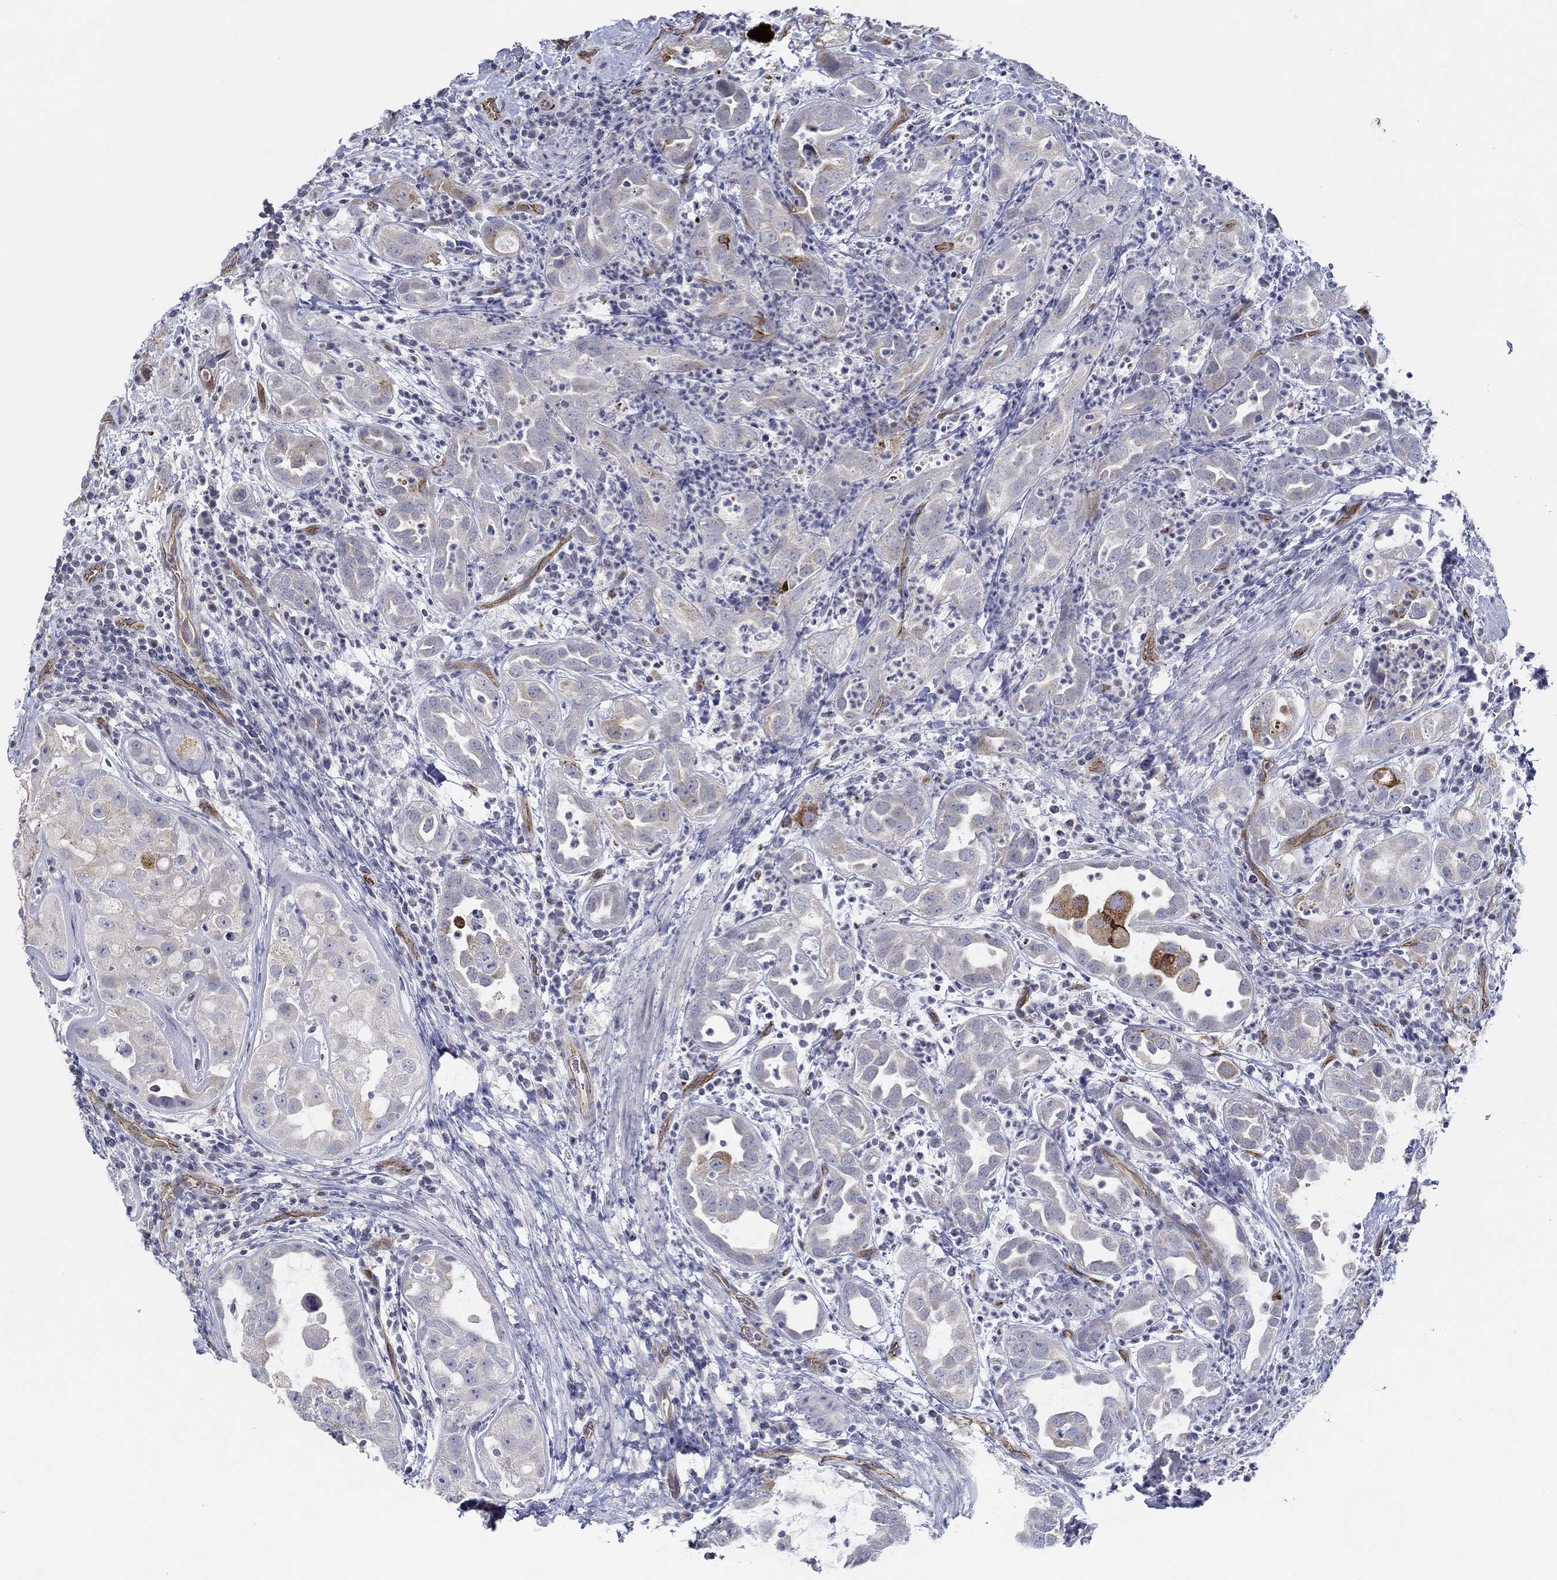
{"staining": {"intensity": "strong", "quantity": "<25%", "location": "cytoplasmic/membranous"}, "tissue": "urothelial cancer", "cell_type": "Tumor cells", "image_type": "cancer", "snomed": [{"axis": "morphology", "description": "Urothelial carcinoma, High grade"}, {"axis": "topography", "description": "Urinary bladder"}], "caption": "Tumor cells demonstrate medium levels of strong cytoplasmic/membranous staining in approximately <25% of cells in human urothelial carcinoma (high-grade).", "gene": "GJA5", "patient": {"sex": "female", "age": 41}}